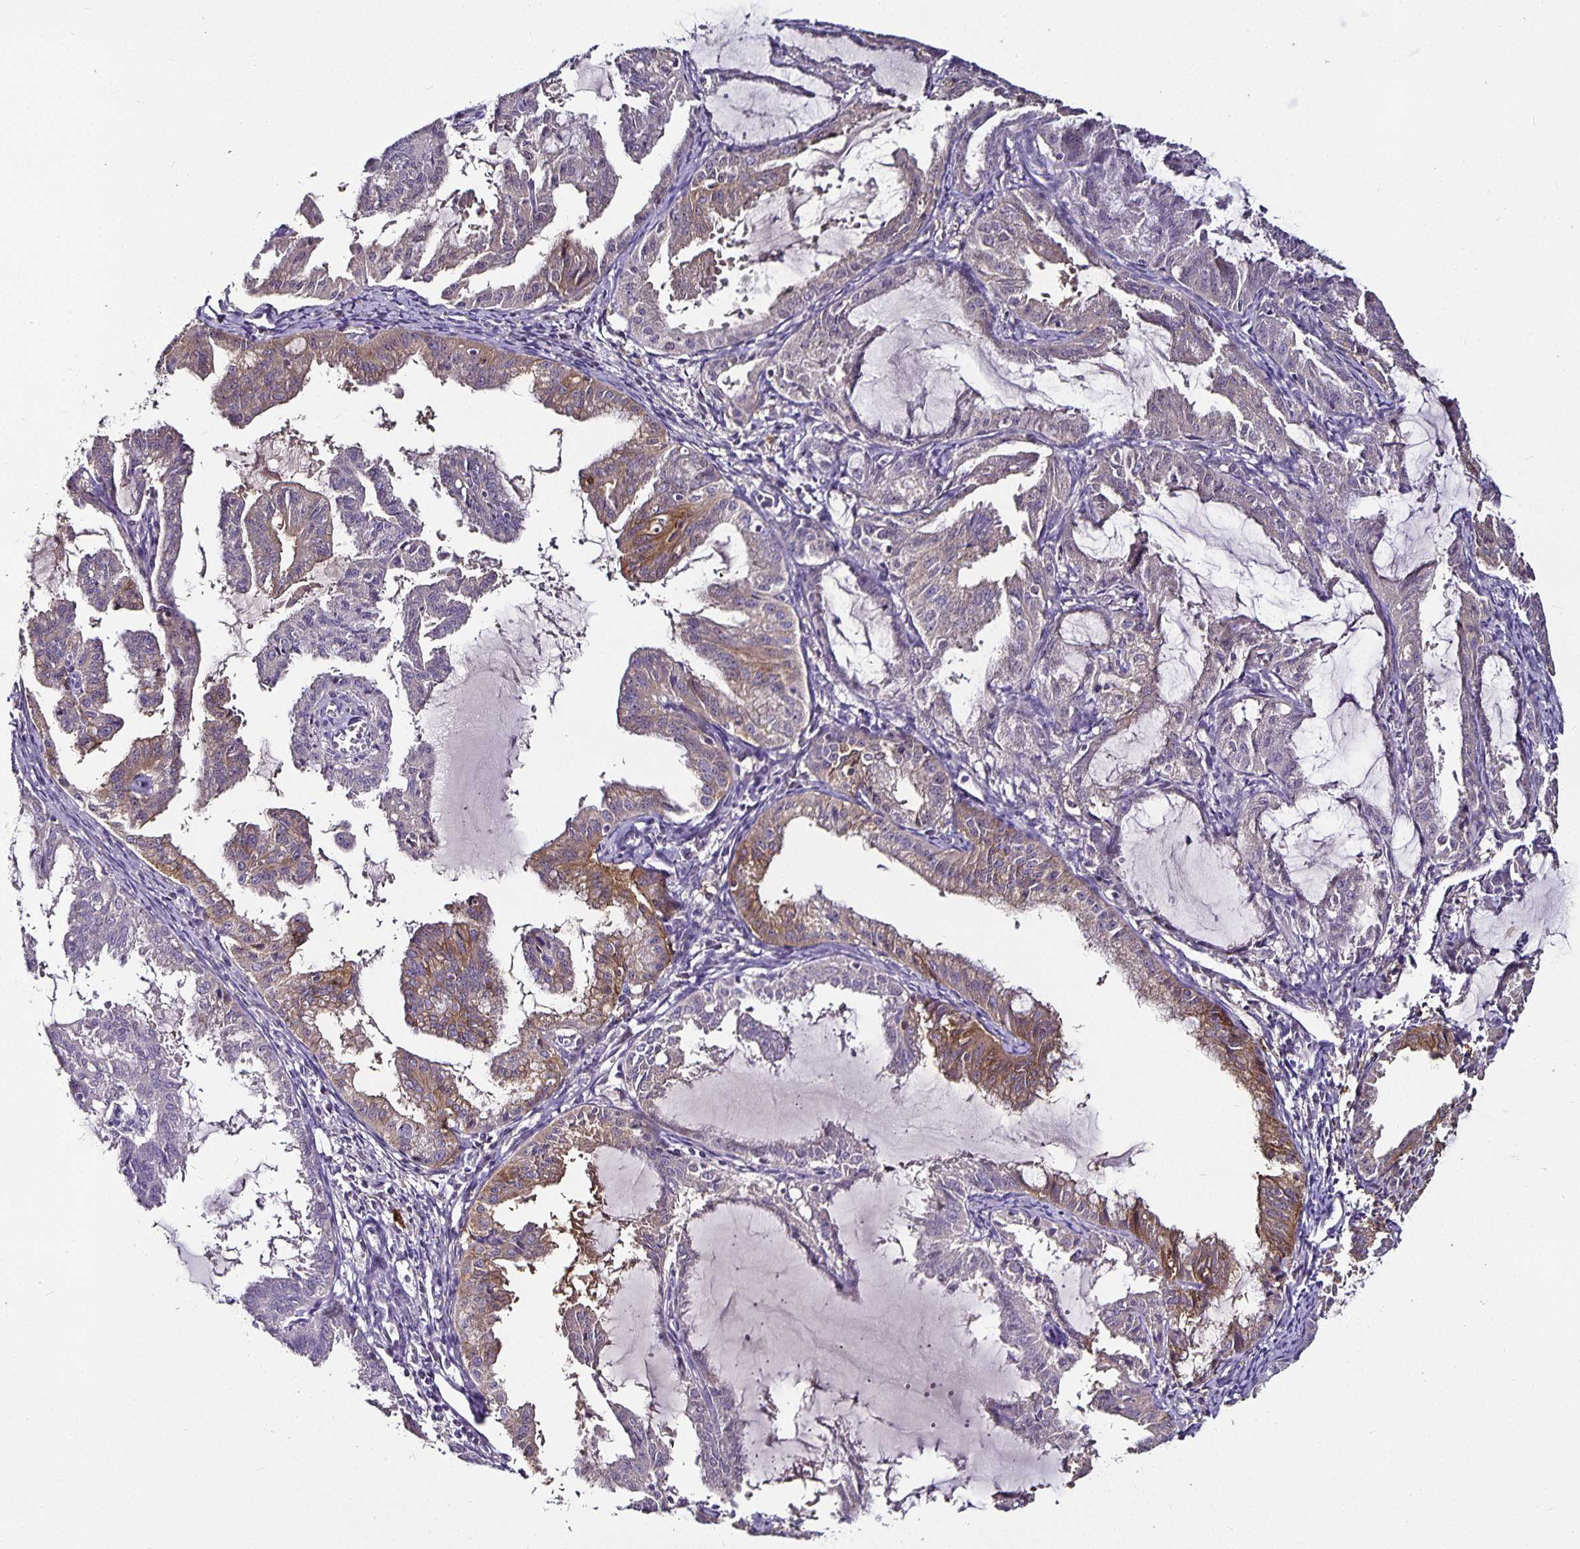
{"staining": {"intensity": "moderate", "quantity": "<25%", "location": "cytoplasmic/membranous"}, "tissue": "endometrial cancer", "cell_type": "Tumor cells", "image_type": "cancer", "snomed": [{"axis": "morphology", "description": "Adenocarcinoma, NOS"}, {"axis": "topography", "description": "Endometrium"}], "caption": "Protein staining displays moderate cytoplasmic/membranous staining in about <25% of tumor cells in endometrial adenocarcinoma.", "gene": "CA12", "patient": {"sex": "female", "age": 70}}